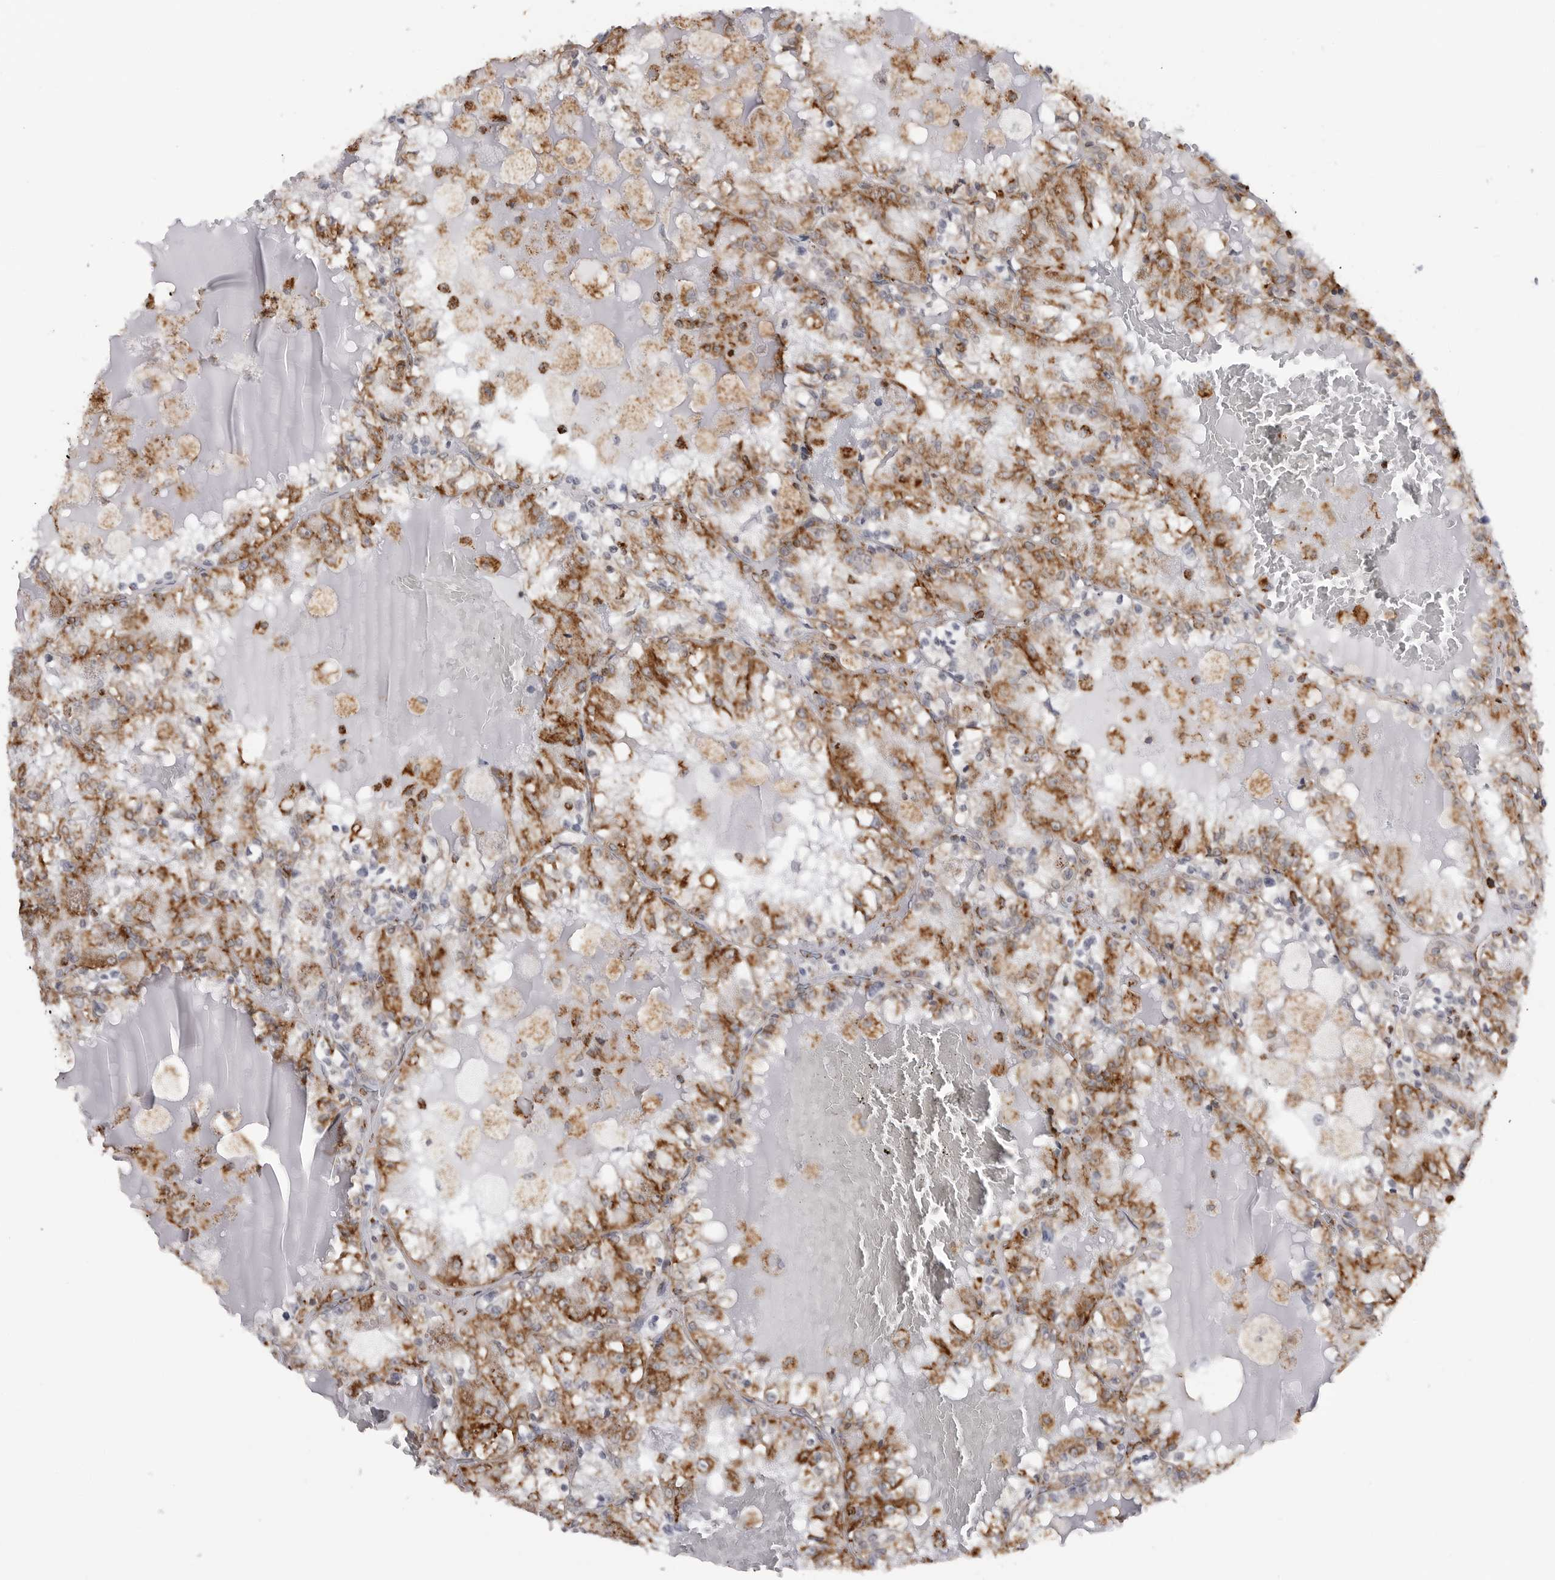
{"staining": {"intensity": "moderate", "quantity": ">75%", "location": "cytoplasmic/membranous"}, "tissue": "renal cancer", "cell_type": "Tumor cells", "image_type": "cancer", "snomed": [{"axis": "morphology", "description": "Adenocarcinoma, NOS"}, {"axis": "topography", "description": "Kidney"}], "caption": "Immunohistochemistry of human renal cancer (adenocarcinoma) demonstrates medium levels of moderate cytoplasmic/membranous staining in about >75% of tumor cells.", "gene": "COX5A", "patient": {"sex": "female", "age": 56}}